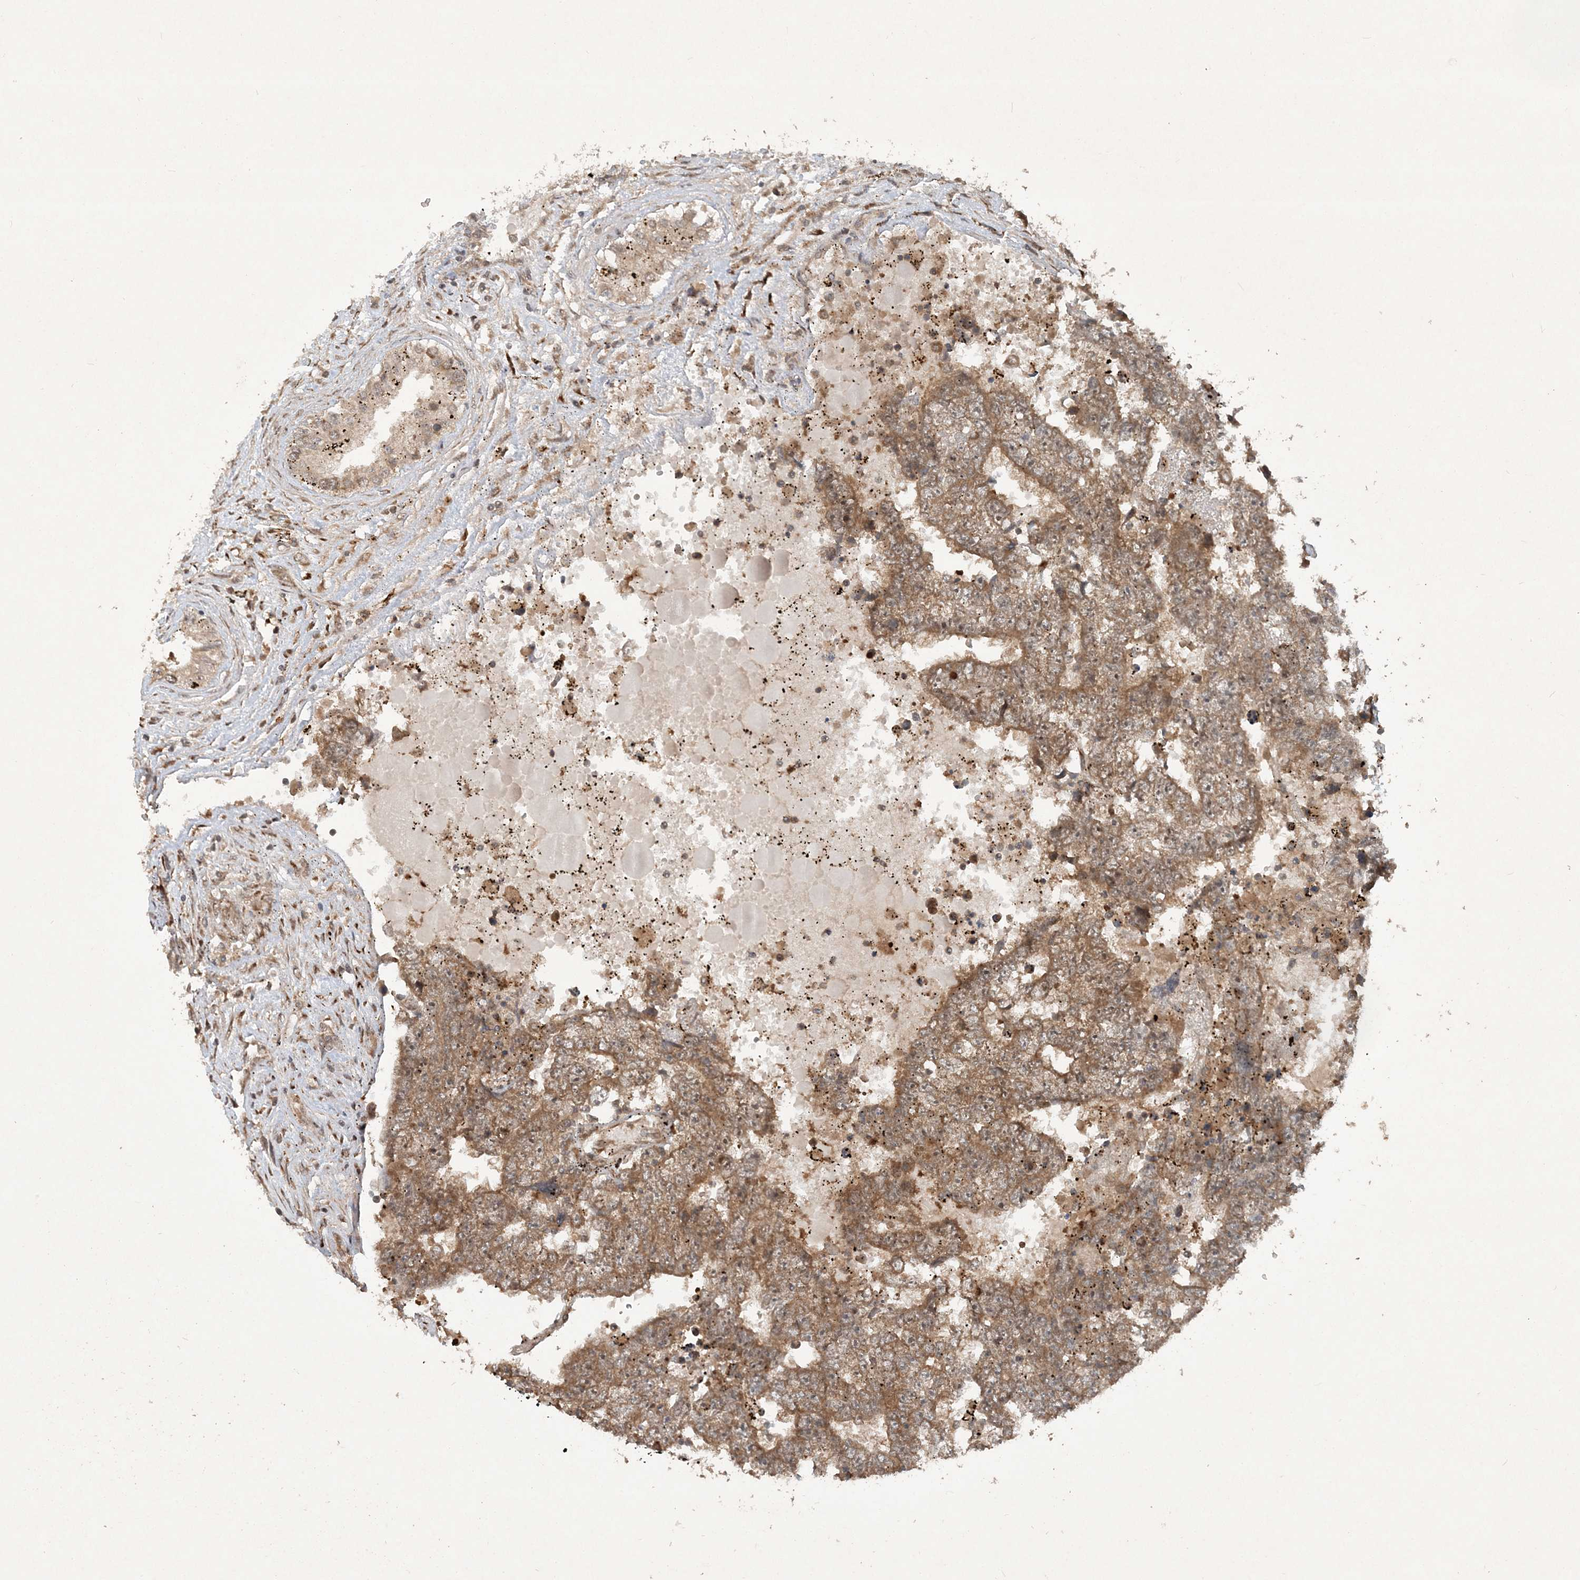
{"staining": {"intensity": "moderate", "quantity": ">75%", "location": "cytoplasmic/membranous,nuclear"}, "tissue": "testis cancer", "cell_type": "Tumor cells", "image_type": "cancer", "snomed": [{"axis": "morphology", "description": "Carcinoma, Embryonal, NOS"}, {"axis": "topography", "description": "Testis"}], "caption": "Immunohistochemical staining of testis embryonal carcinoma shows moderate cytoplasmic/membranous and nuclear protein staining in approximately >75% of tumor cells.", "gene": "UBR3", "patient": {"sex": "male", "age": 25}}